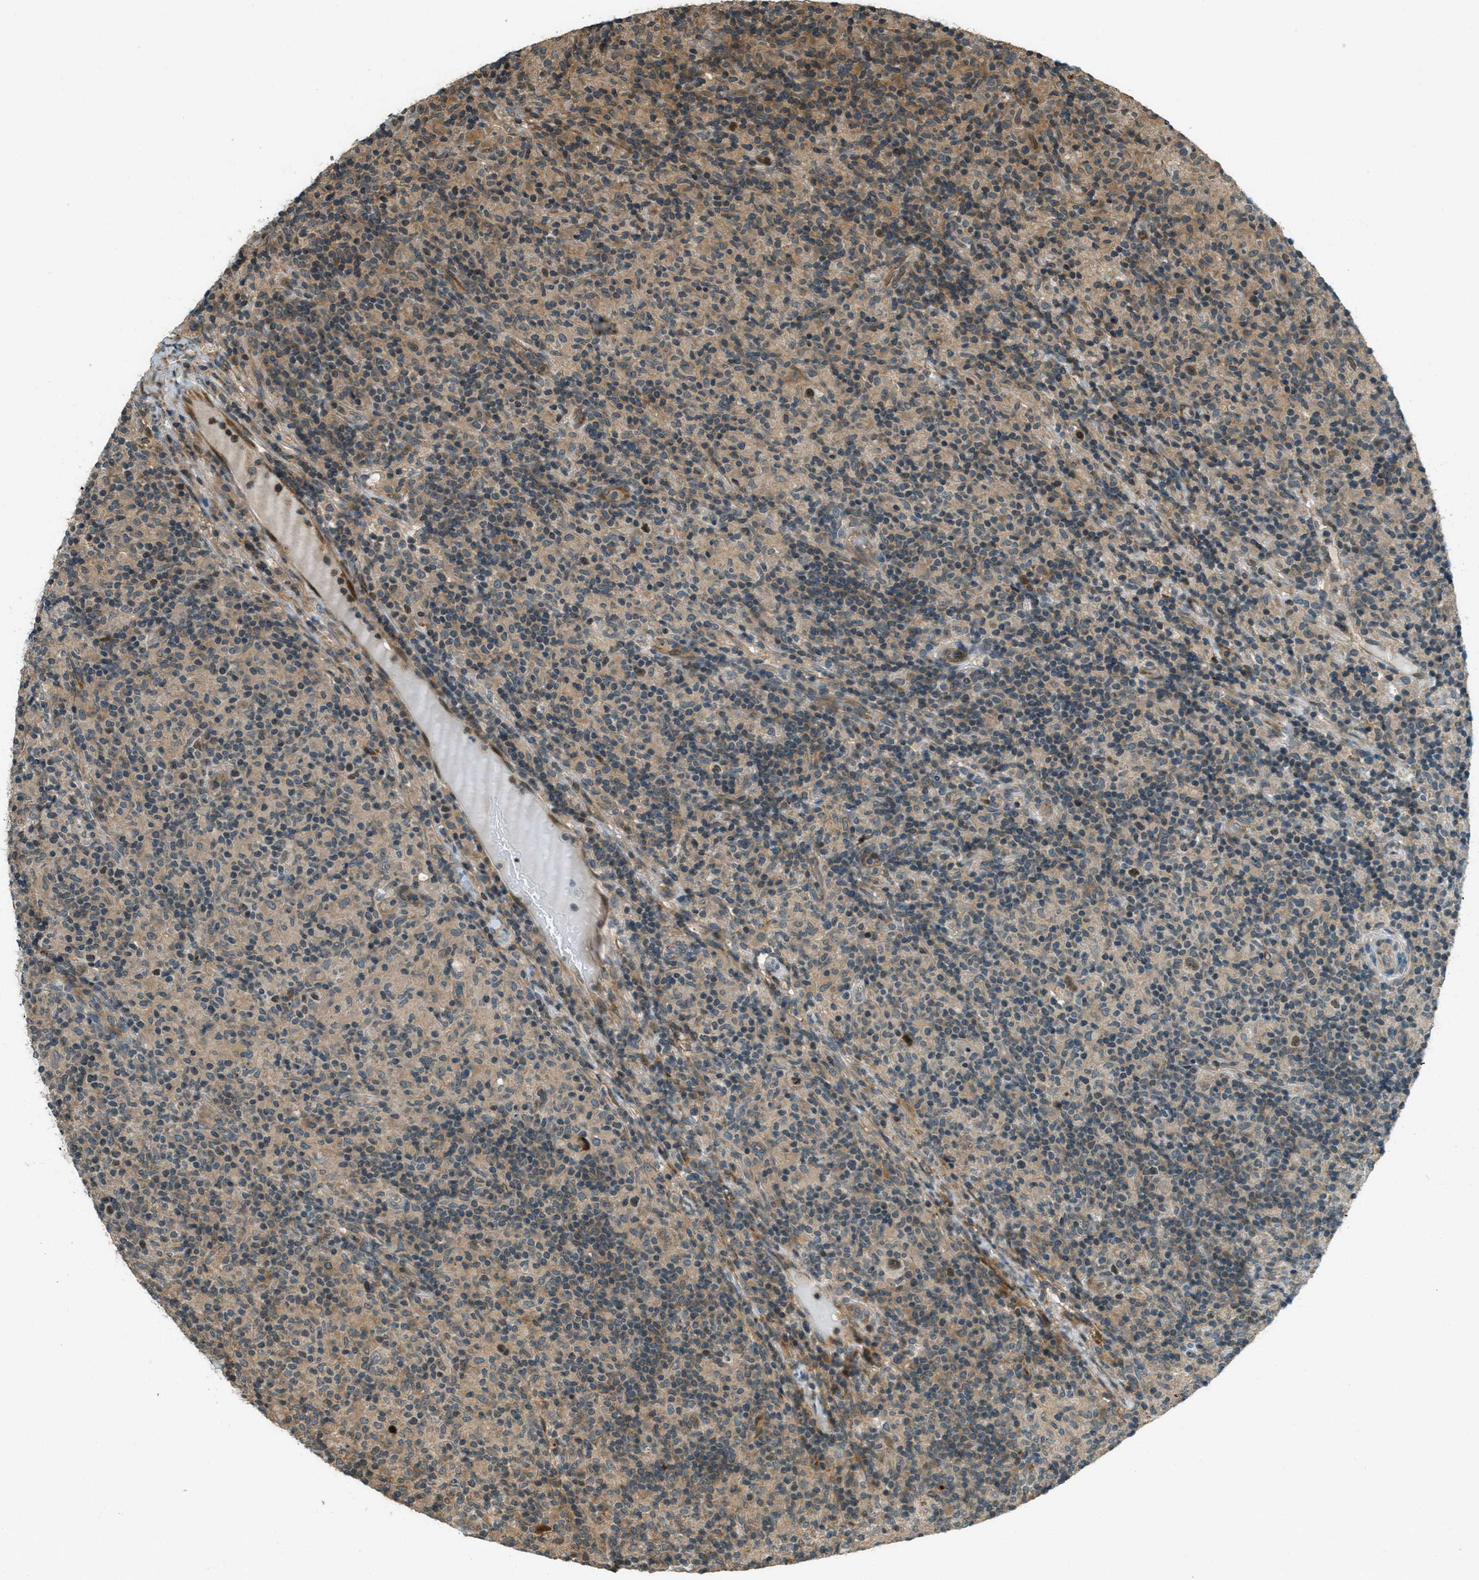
{"staining": {"intensity": "moderate", "quantity": "25%-75%", "location": "nuclear"}, "tissue": "lymphoma", "cell_type": "Tumor cells", "image_type": "cancer", "snomed": [{"axis": "morphology", "description": "Hodgkin's disease, NOS"}, {"axis": "topography", "description": "Lymph node"}], "caption": "Lymphoma was stained to show a protein in brown. There is medium levels of moderate nuclear staining in about 25%-75% of tumor cells.", "gene": "PTPN23", "patient": {"sex": "male", "age": 70}}